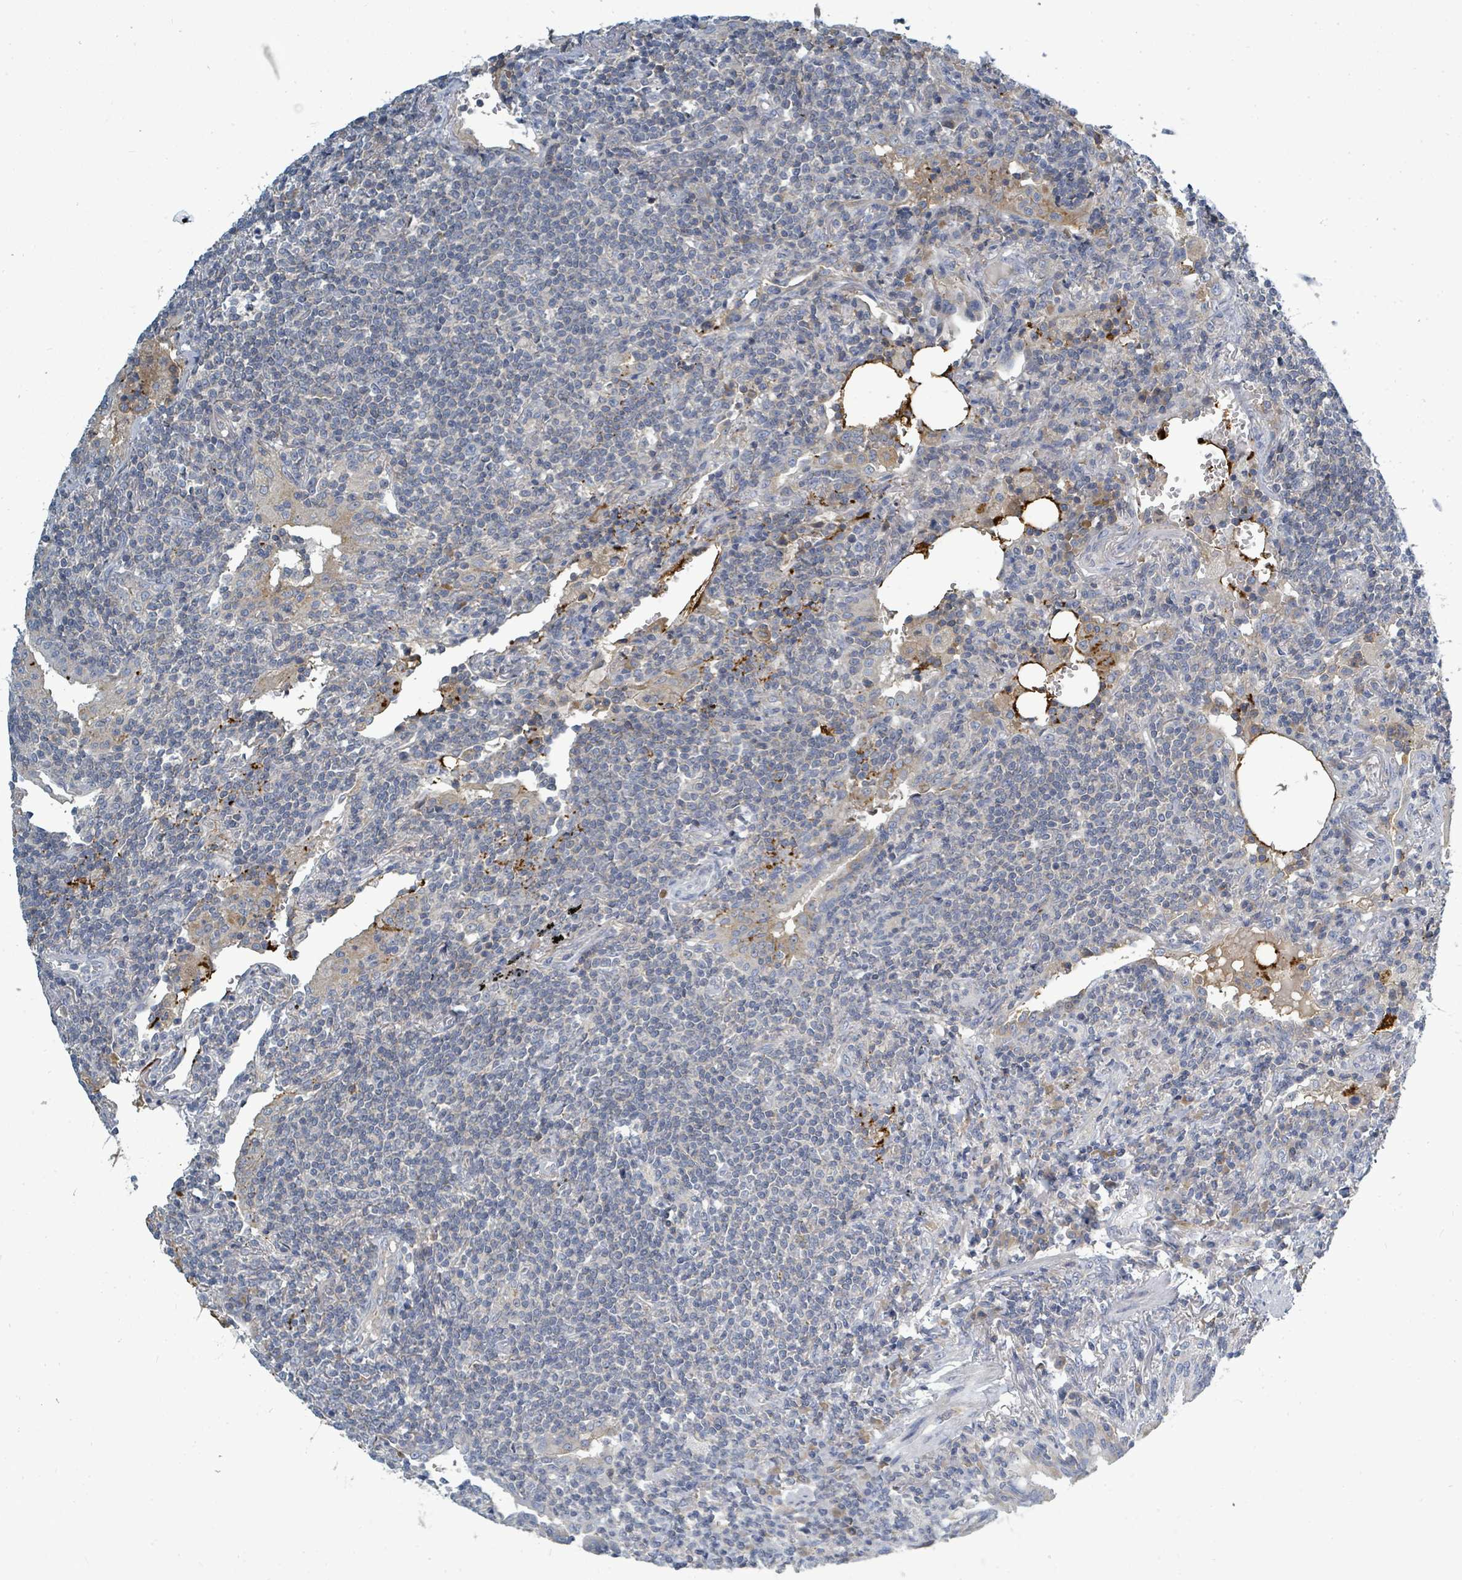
{"staining": {"intensity": "negative", "quantity": "none", "location": "none"}, "tissue": "lymphoma", "cell_type": "Tumor cells", "image_type": "cancer", "snomed": [{"axis": "morphology", "description": "Malignant lymphoma, non-Hodgkin's type, Low grade"}, {"axis": "topography", "description": "Lung"}], "caption": "Image shows no protein expression in tumor cells of lymphoma tissue.", "gene": "SLC25A23", "patient": {"sex": "female", "age": 71}}